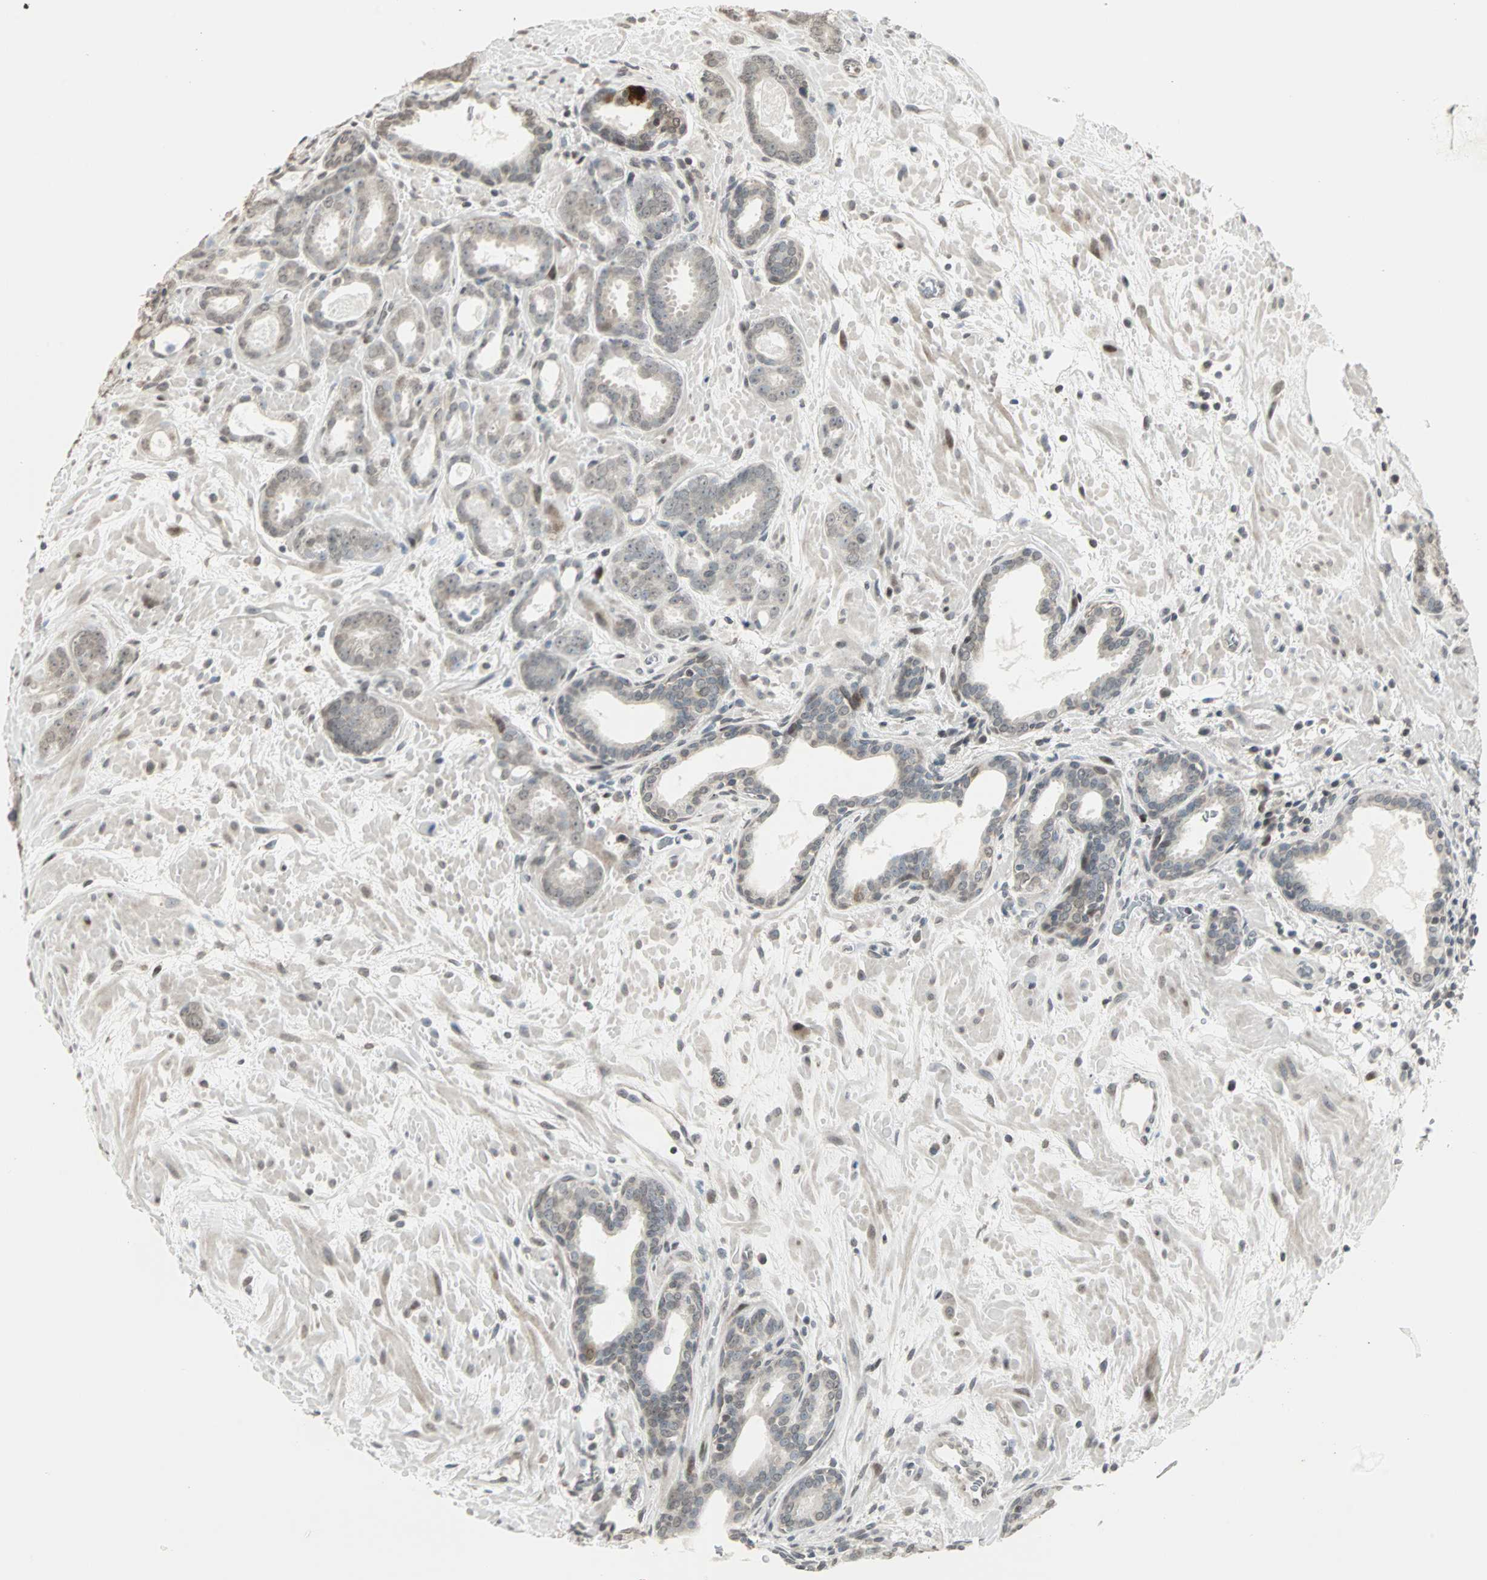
{"staining": {"intensity": "negative", "quantity": "none", "location": "none"}, "tissue": "prostate cancer", "cell_type": "Tumor cells", "image_type": "cancer", "snomed": [{"axis": "morphology", "description": "Adenocarcinoma, Low grade"}, {"axis": "topography", "description": "Prostate"}], "caption": "A high-resolution image shows immunohistochemistry staining of prostate adenocarcinoma (low-grade), which displays no significant staining in tumor cells. (DAB (3,3'-diaminobenzidine) IHC visualized using brightfield microscopy, high magnification).", "gene": "CBLC", "patient": {"sex": "male", "age": 57}}